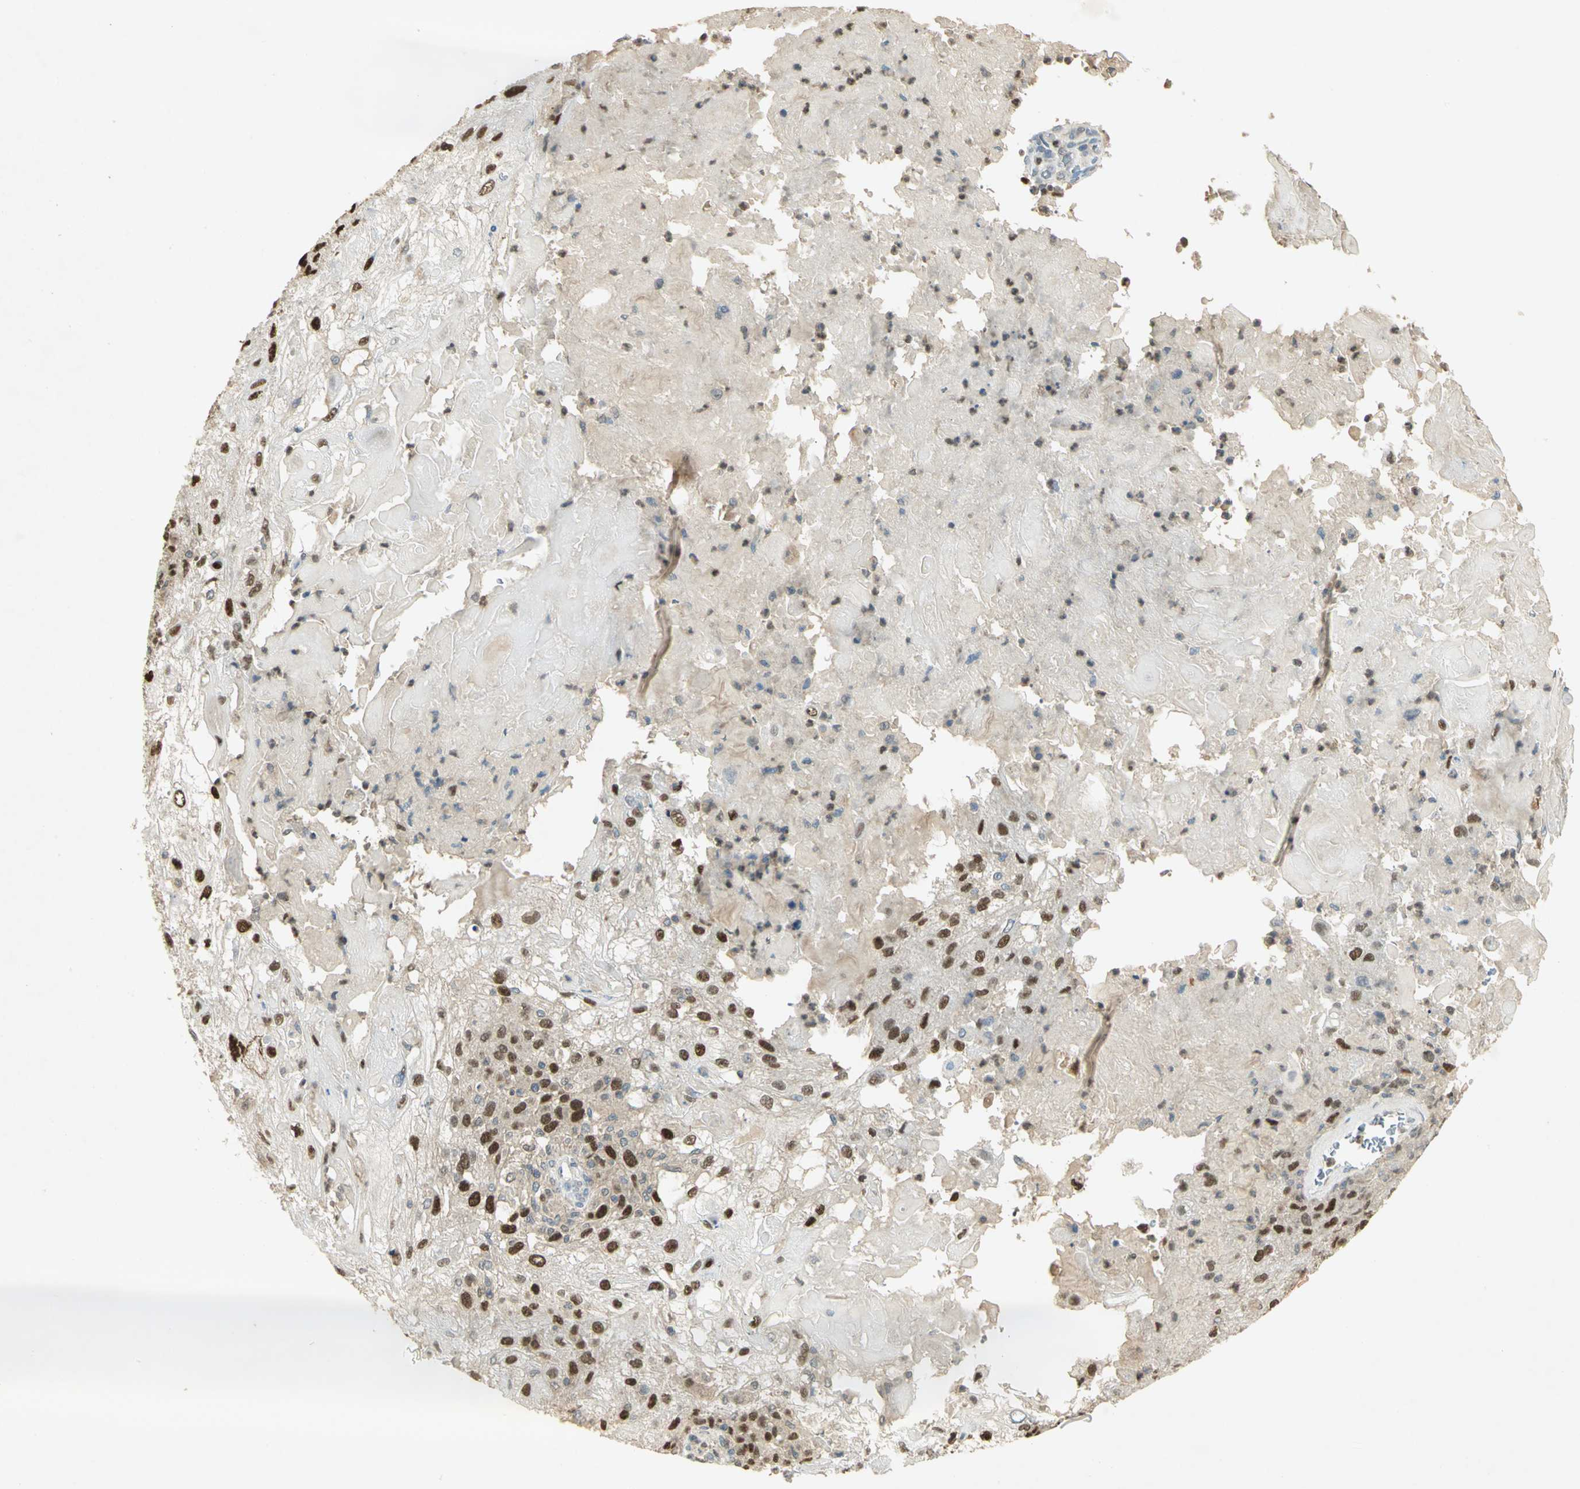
{"staining": {"intensity": "strong", "quantity": ">75%", "location": "nuclear"}, "tissue": "skin cancer", "cell_type": "Tumor cells", "image_type": "cancer", "snomed": [{"axis": "morphology", "description": "Normal tissue, NOS"}, {"axis": "morphology", "description": "Squamous cell carcinoma, NOS"}, {"axis": "topography", "description": "Skin"}], "caption": "About >75% of tumor cells in human skin cancer (squamous cell carcinoma) show strong nuclear protein staining as visualized by brown immunohistochemical staining.", "gene": "BIRC2", "patient": {"sex": "female", "age": 83}}